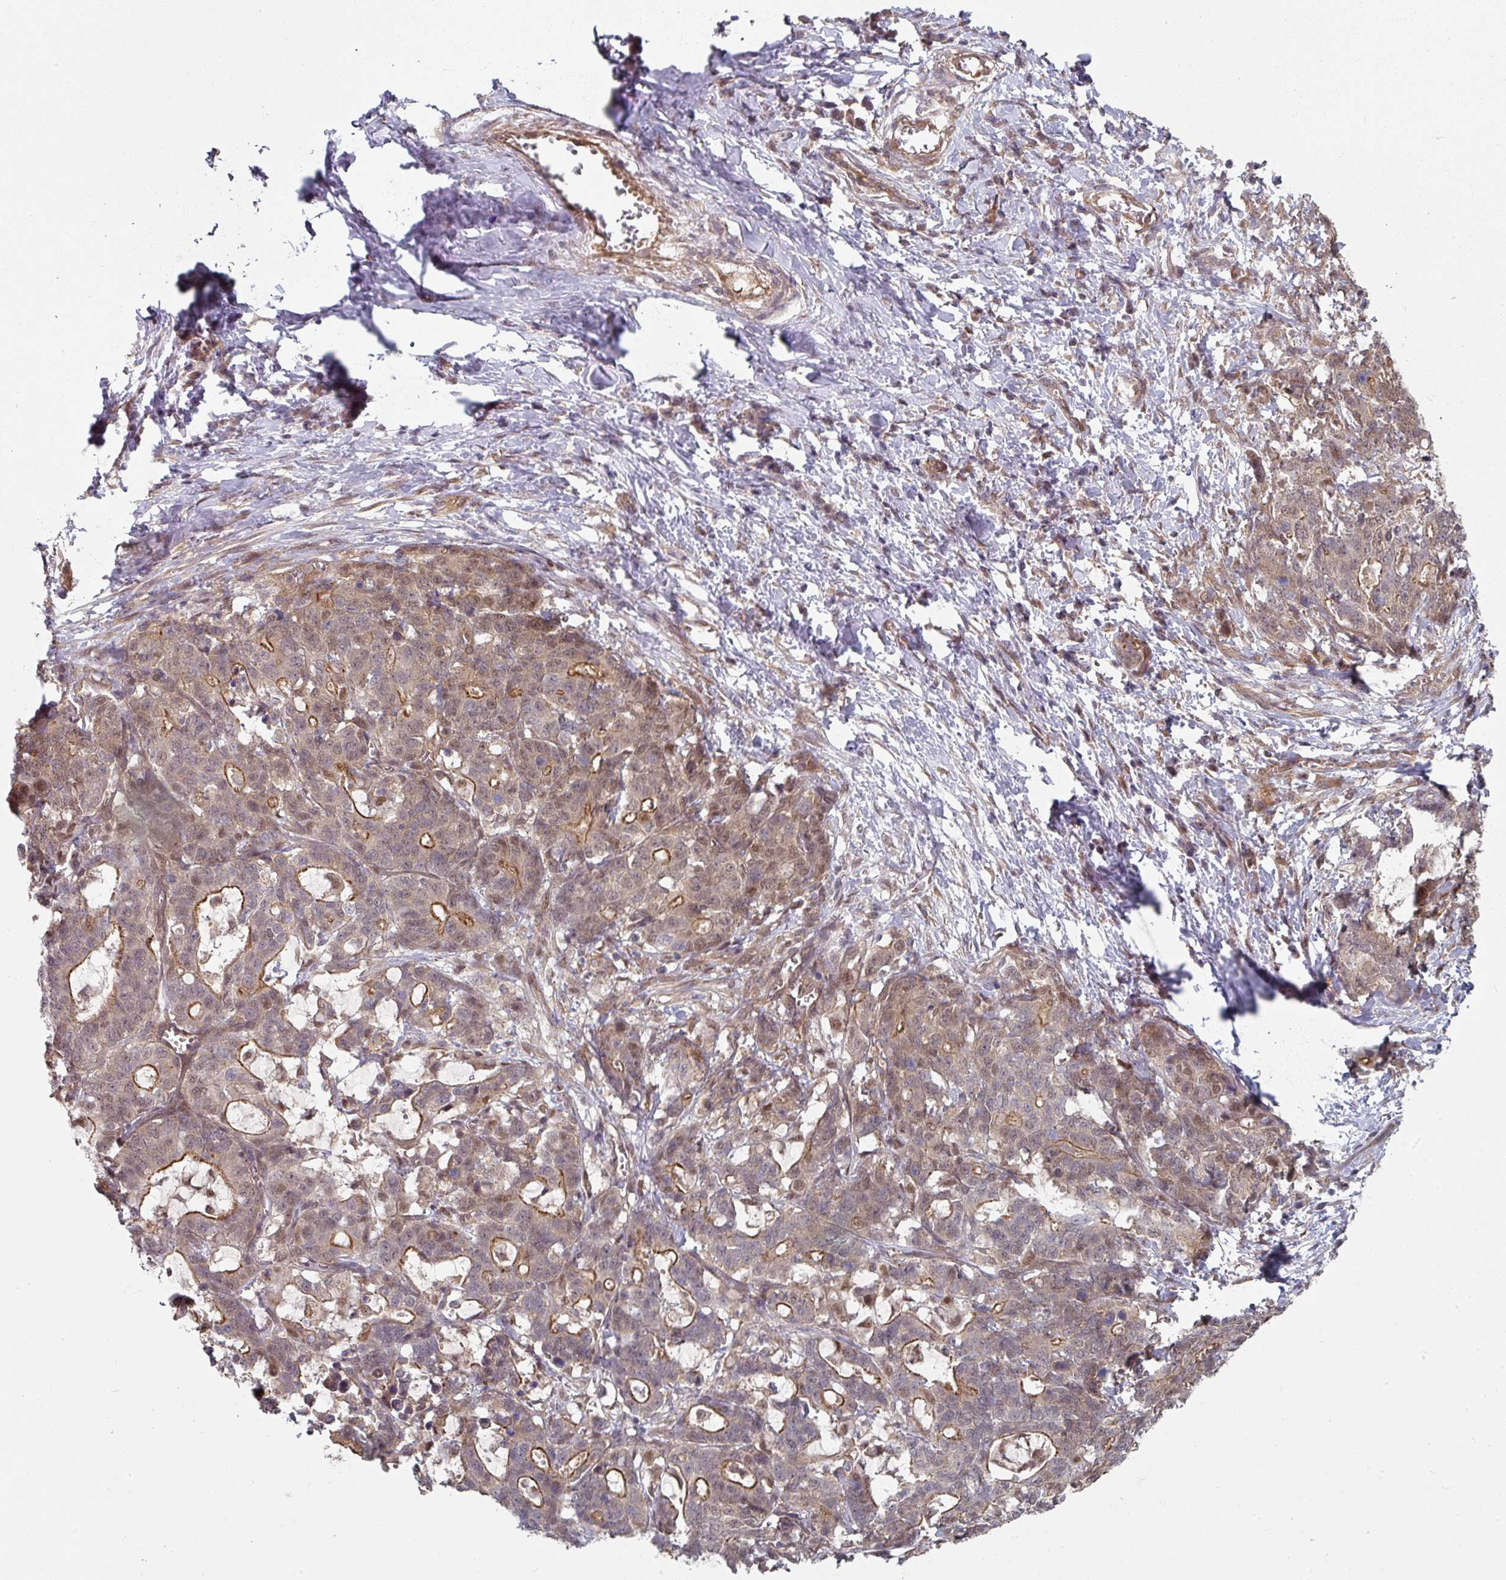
{"staining": {"intensity": "moderate", "quantity": "25%-75%", "location": "cytoplasmic/membranous,nuclear"}, "tissue": "stomach cancer", "cell_type": "Tumor cells", "image_type": "cancer", "snomed": [{"axis": "morphology", "description": "Normal tissue, NOS"}, {"axis": "morphology", "description": "Adenocarcinoma, NOS"}, {"axis": "topography", "description": "Stomach"}], "caption": "Immunohistochemistry (IHC) of adenocarcinoma (stomach) demonstrates medium levels of moderate cytoplasmic/membranous and nuclear expression in approximately 25%-75% of tumor cells.", "gene": "PSME3IP1", "patient": {"sex": "female", "age": 64}}